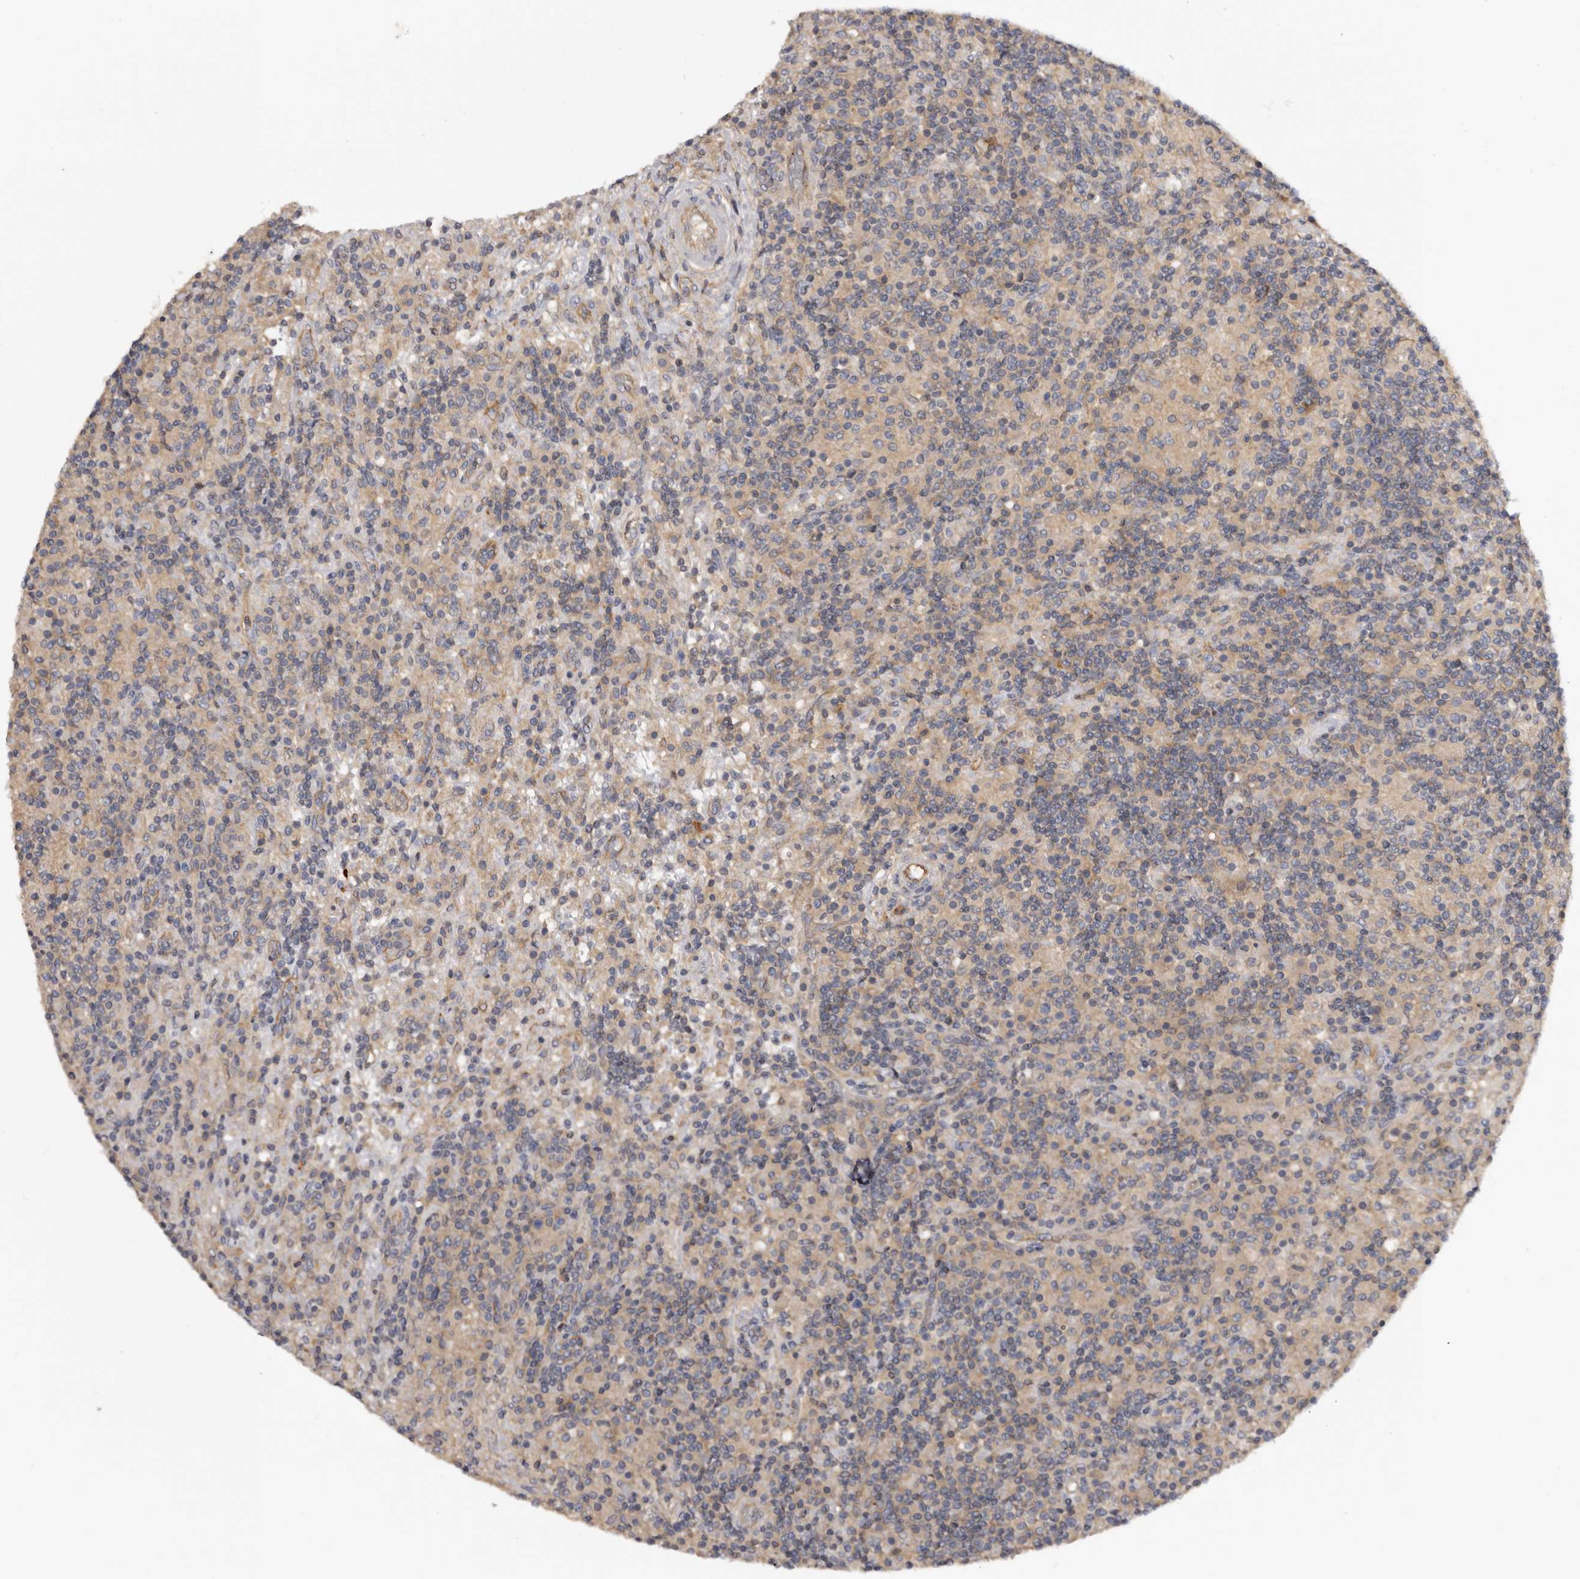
{"staining": {"intensity": "negative", "quantity": "none", "location": "none"}, "tissue": "lymphoma", "cell_type": "Tumor cells", "image_type": "cancer", "snomed": [{"axis": "morphology", "description": "Hodgkin's disease, NOS"}, {"axis": "topography", "description": "Lymph node"}], "caption": "This is a histopathology image of immunohistochemistry staining of lymphoma, which shows no positivity in tumor cells.", "gene": "INKA2", "patient": {"sex": "male", "age": 70}}